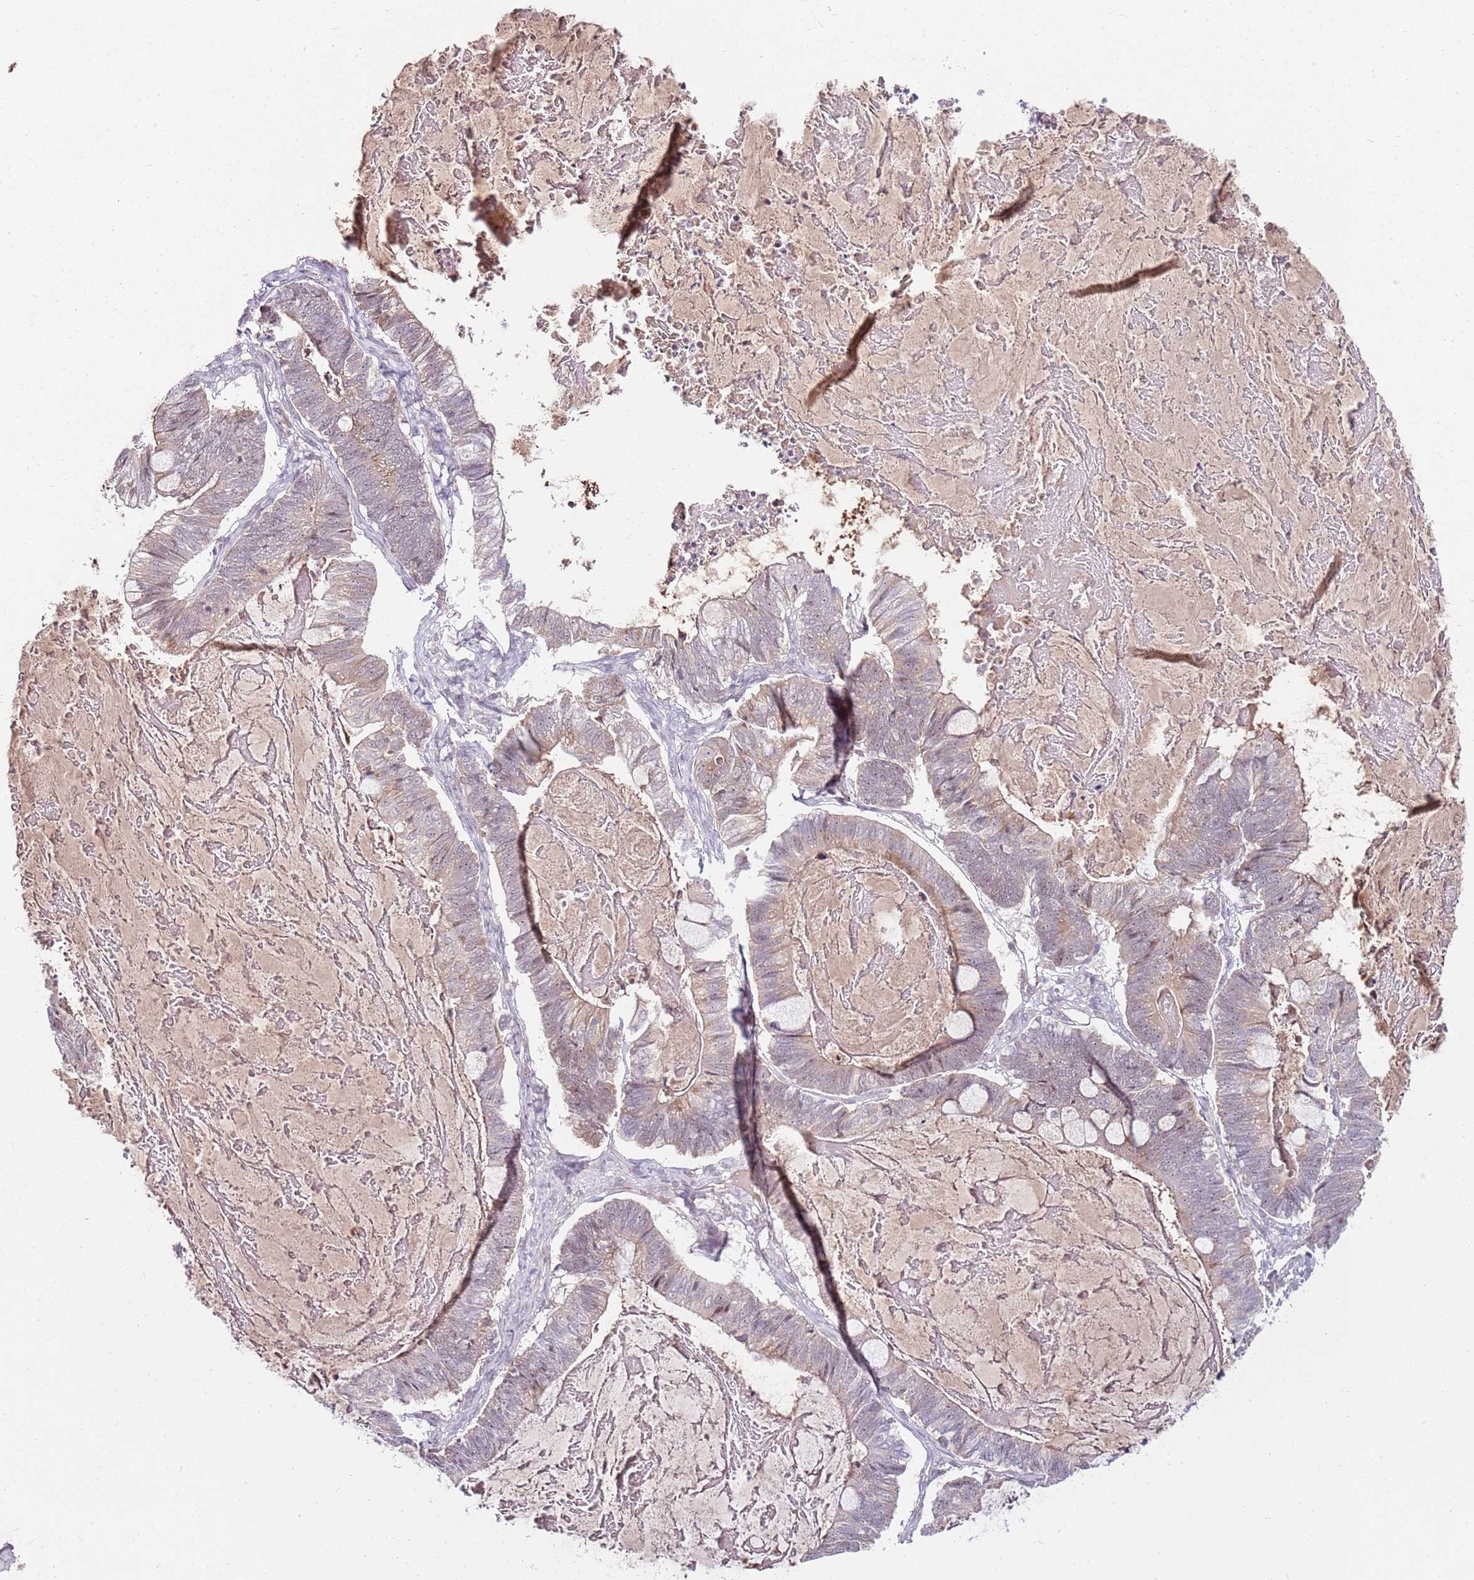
{"staining": {"intensity": "moderate", "quantity": "25%-75%", "location": "cytoplasmic/membranous"}, "tissue": "ovarian cancer", "cell_type": "Tumor cells", "image_type": "cancer", "snomed": [{"axis": "morphology", "description": "Cystadenocarcinoma, mucinous, NOS"}, {"axis": "topography", "description": "Ovary"}], "caption": "Human ovarian cancer (mucinous cystadenocarcinoma) stained for a protein (brown) reveals moderate cytoplasmic/membranous positive positivity in about 25%-75% of tumor cells.", "gene": "FBXL22", "patient": {"sex": "female", "age": 61}}